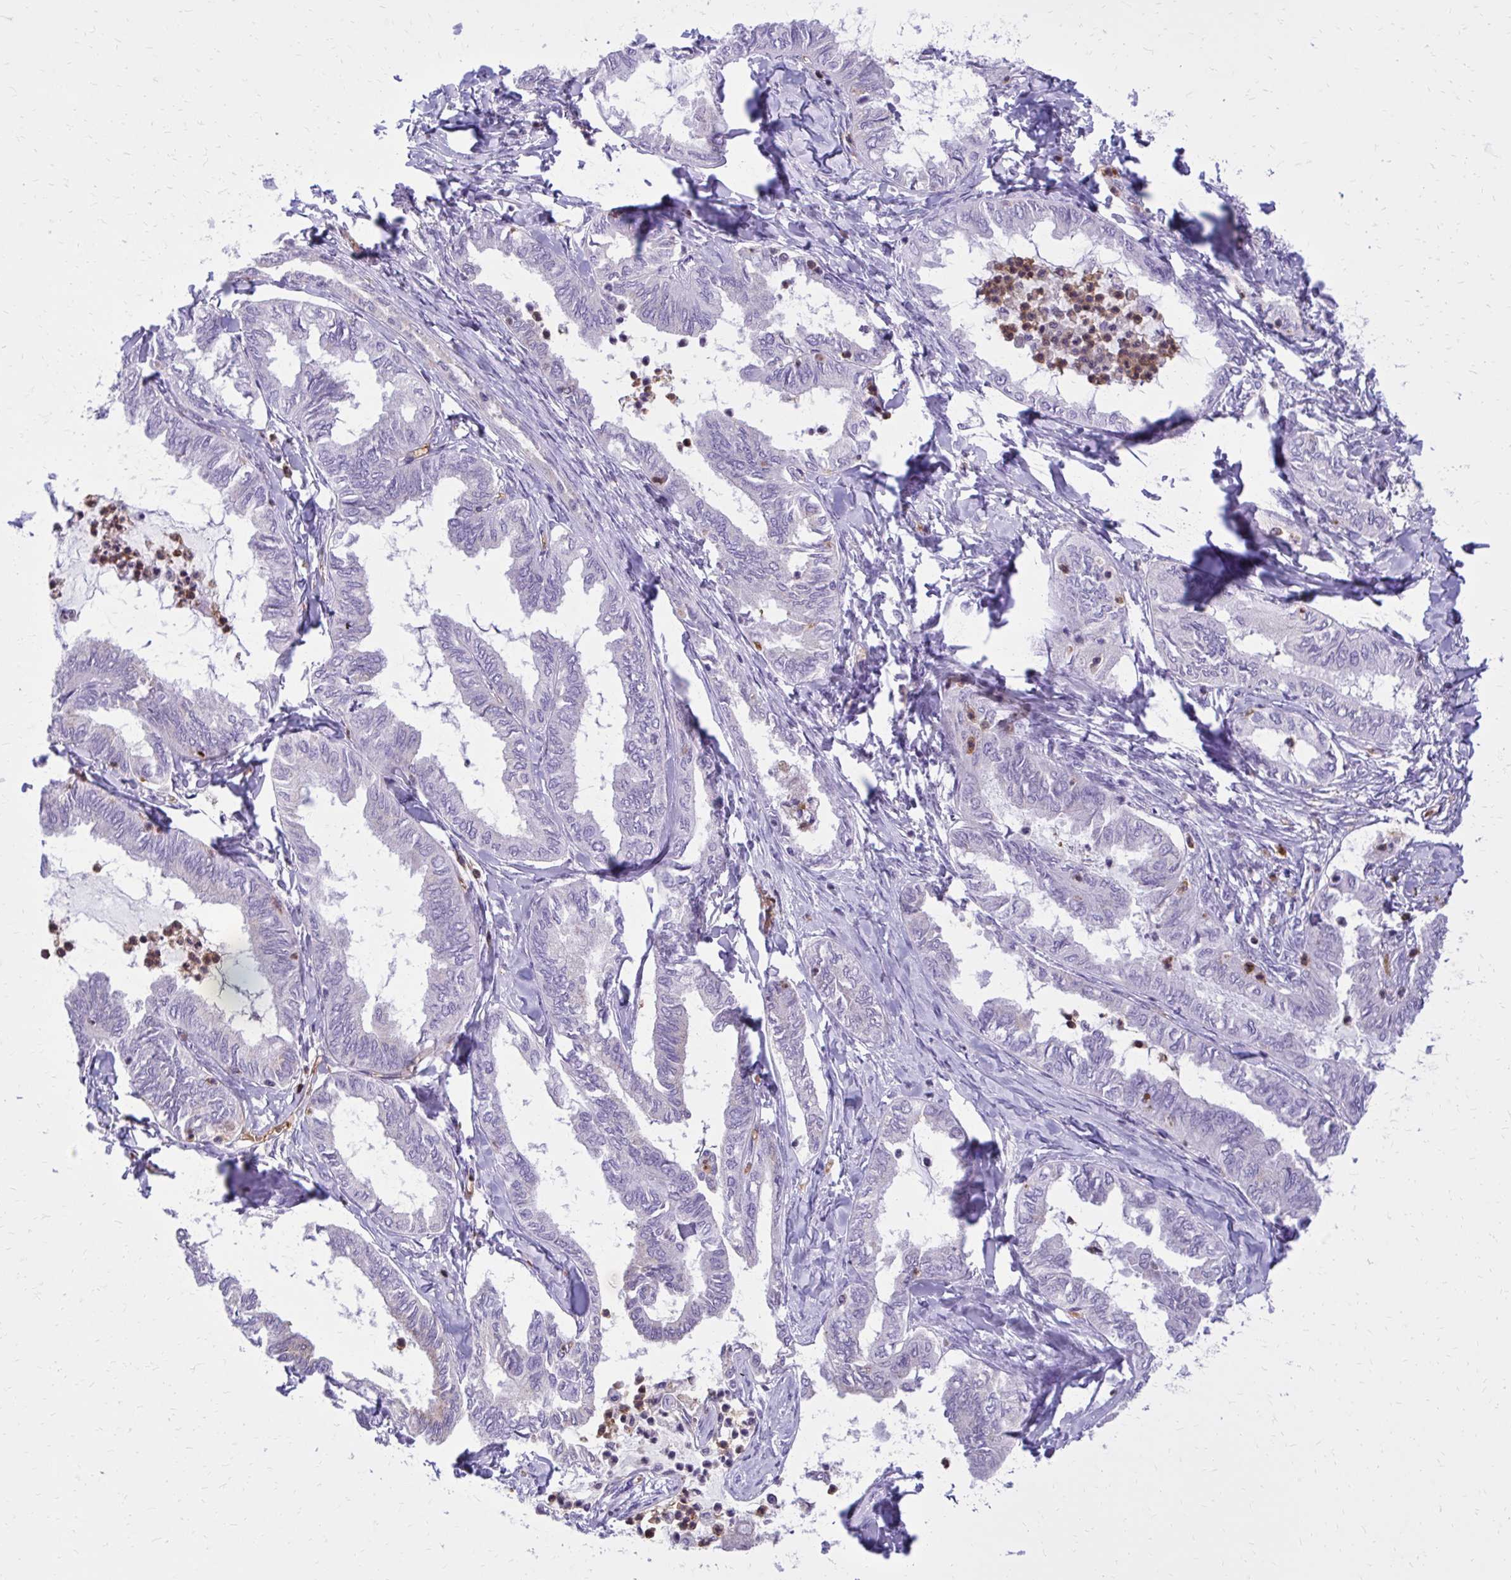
{"staining": {"intensity": "weak", "quantity": "<25%", "location": "cytoplasmic/membranous"}, "tissue": "ovarian cancer", "cell_type": "Tumor cells", "image_type": "cancer", "snomed": [{"axis": "morphology", "description": "Carcinoma, endometroid"}, {"axis": "topography", "description": "Ovary"}], "caption": "Immunohistochemistry micrograph of ovarian cancer stained for a protein (brown), which shows no expression in tumor cells. (DAB IHC, high magnification).", "gene": "CAT", "patient": {"sex": "female", "age": 70}}